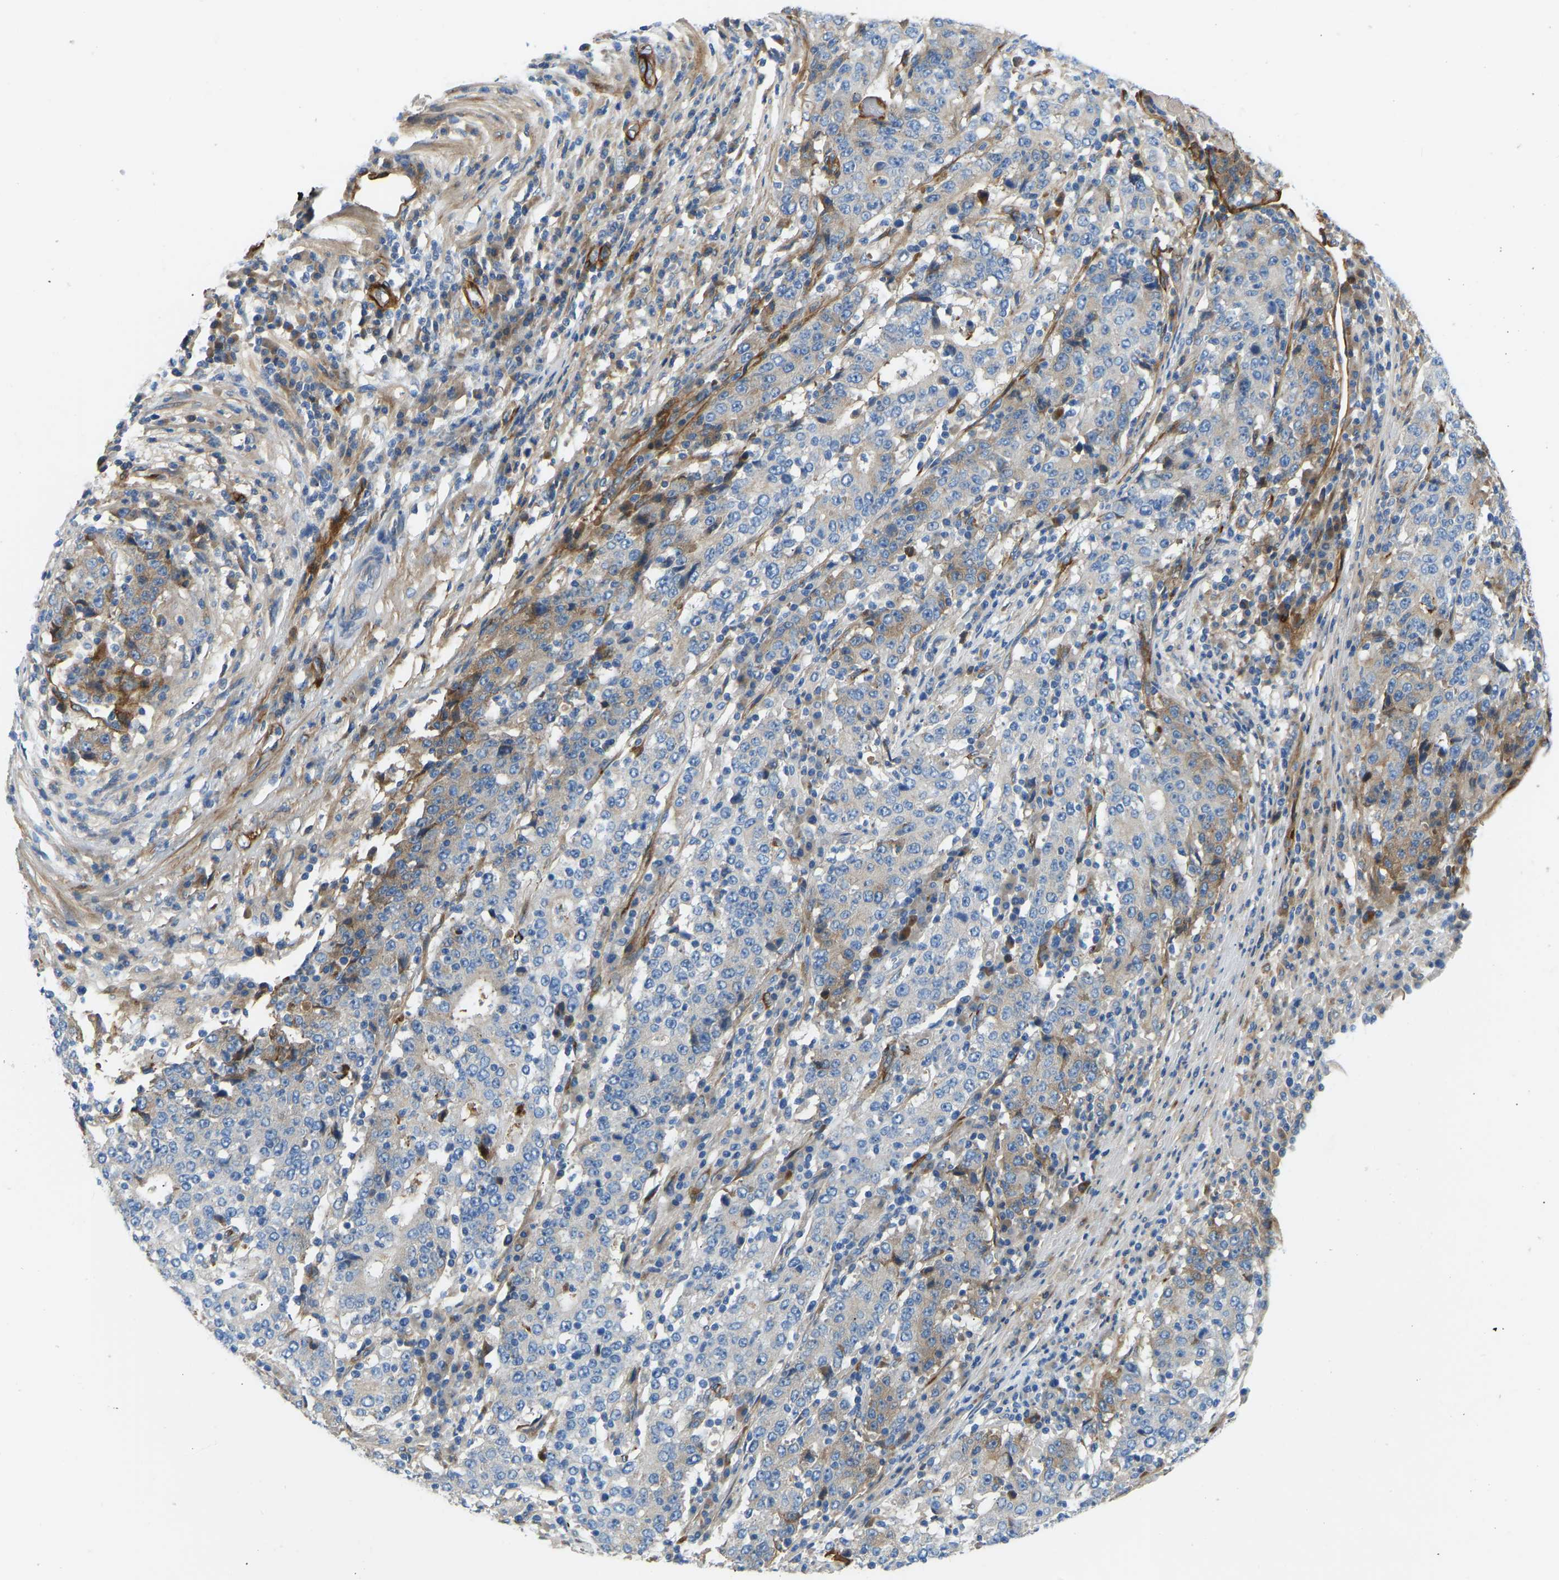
{"staining": {"intensity": "moderate", "quantity": "<25%", "location": "cytoplasmic/membranous"}, "tissue": "stomach cancer", "cell_type": "Tumor cells", "image_type": "cancer", "snomed": [{"axis": "morphology", "description": "Adenocarcinoma, NOS"}, {"axis": "topography", "description": "Stomach"}], "caption": "Stomach cancer (adenocarcinoma) stained with DAB immunohistochemistry (IHC) displays low levels of moderate cytoplasmic/membranous staining in about <25% of tumor cells.", "gene": "COL15A1", "patient": {"sex": "male", "age": 59}}